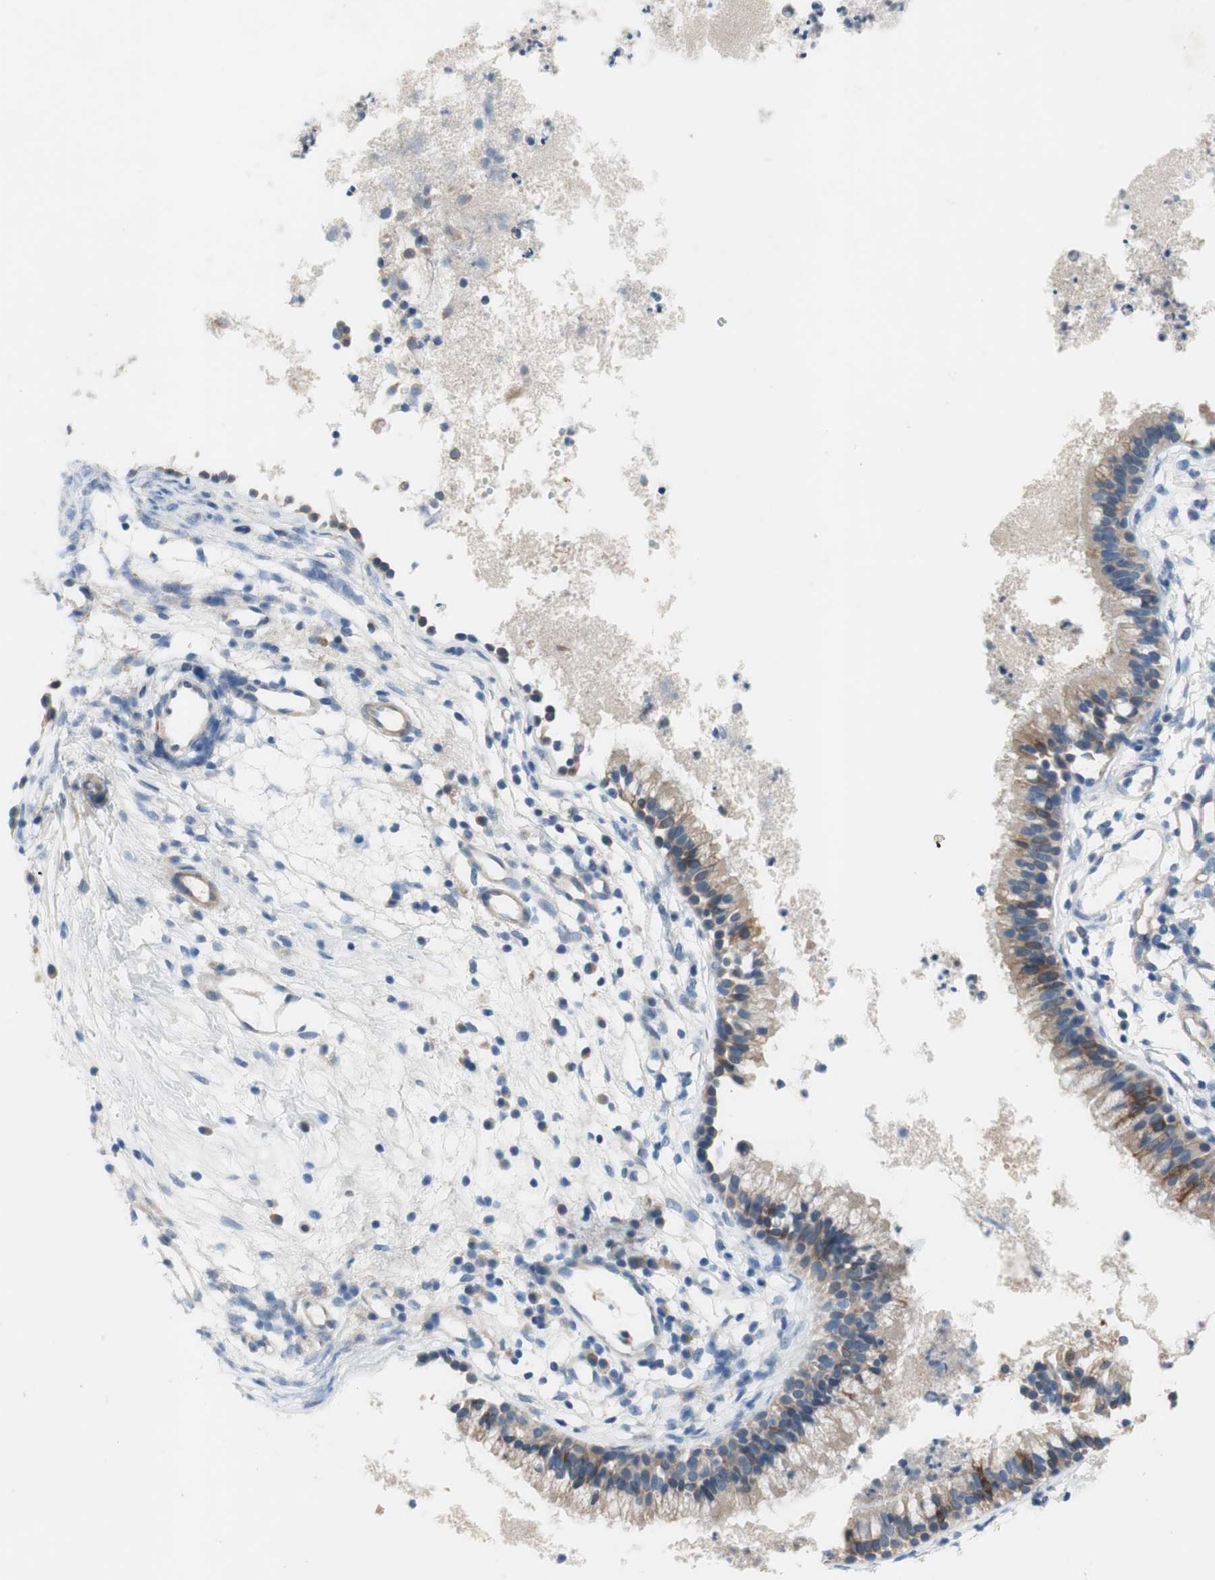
{"staining": {"intensity": "moderate", "quantity": ">75%", "location": "cytoplasmic/membranous"}, "tissue": "nasopharynx", "cell_type": "Respiratory epithelial cells", "image_type": "normal", "snomed": [{"axis": "morphology", "description": "Normal tissue, NOS"}, {"axis": "topography", "description": "Nasopharynx"}], "caption": "Nasopharynx stained with DAB immunohistochemistry demonstrates medium levels of moderate cytoplasmic/membranous expression in about >75% of respiratory epithelial cells.", "gene": "FDFT1", "patient": {"sex": "male", "age": 21}}